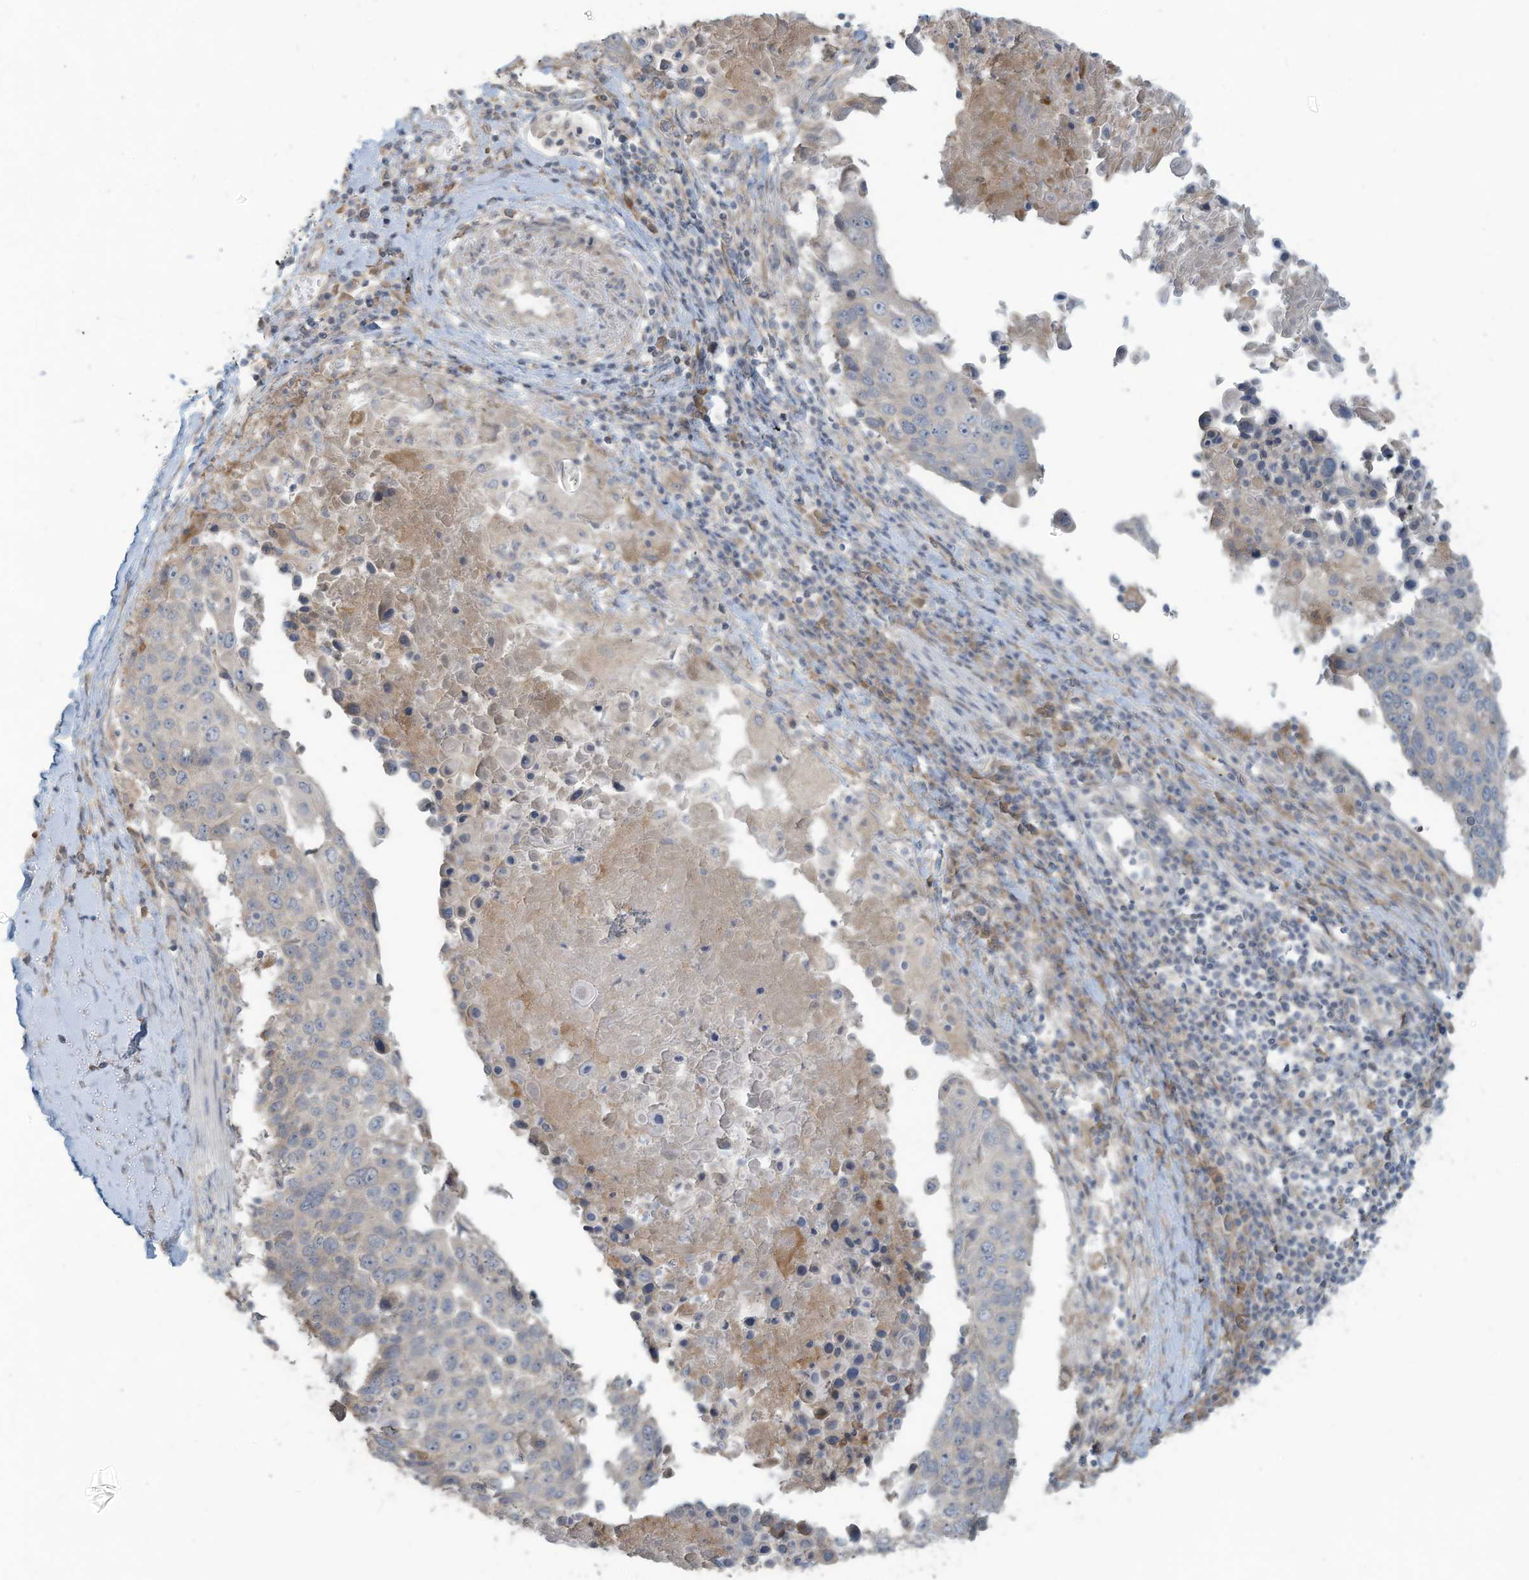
{"staining": {"intensity": "negative", "quantity": "none", "location": "none"}, "tissue": "lung cancer", "cell_type": "Tumor cells", "image_type": "cancer", "snomed": [{"axis": "morphology", "description": "Squamous cell carcinoma, NOS"}, {"axis": "topography", "description": "Lung"}], "caption": "Human lung cancer stained for a protein using immunohistochemistry (IHC) displays no positivity in tumor cells.", "gene": "MAGIX", "patient": {"sex": "male", "age": 66}}